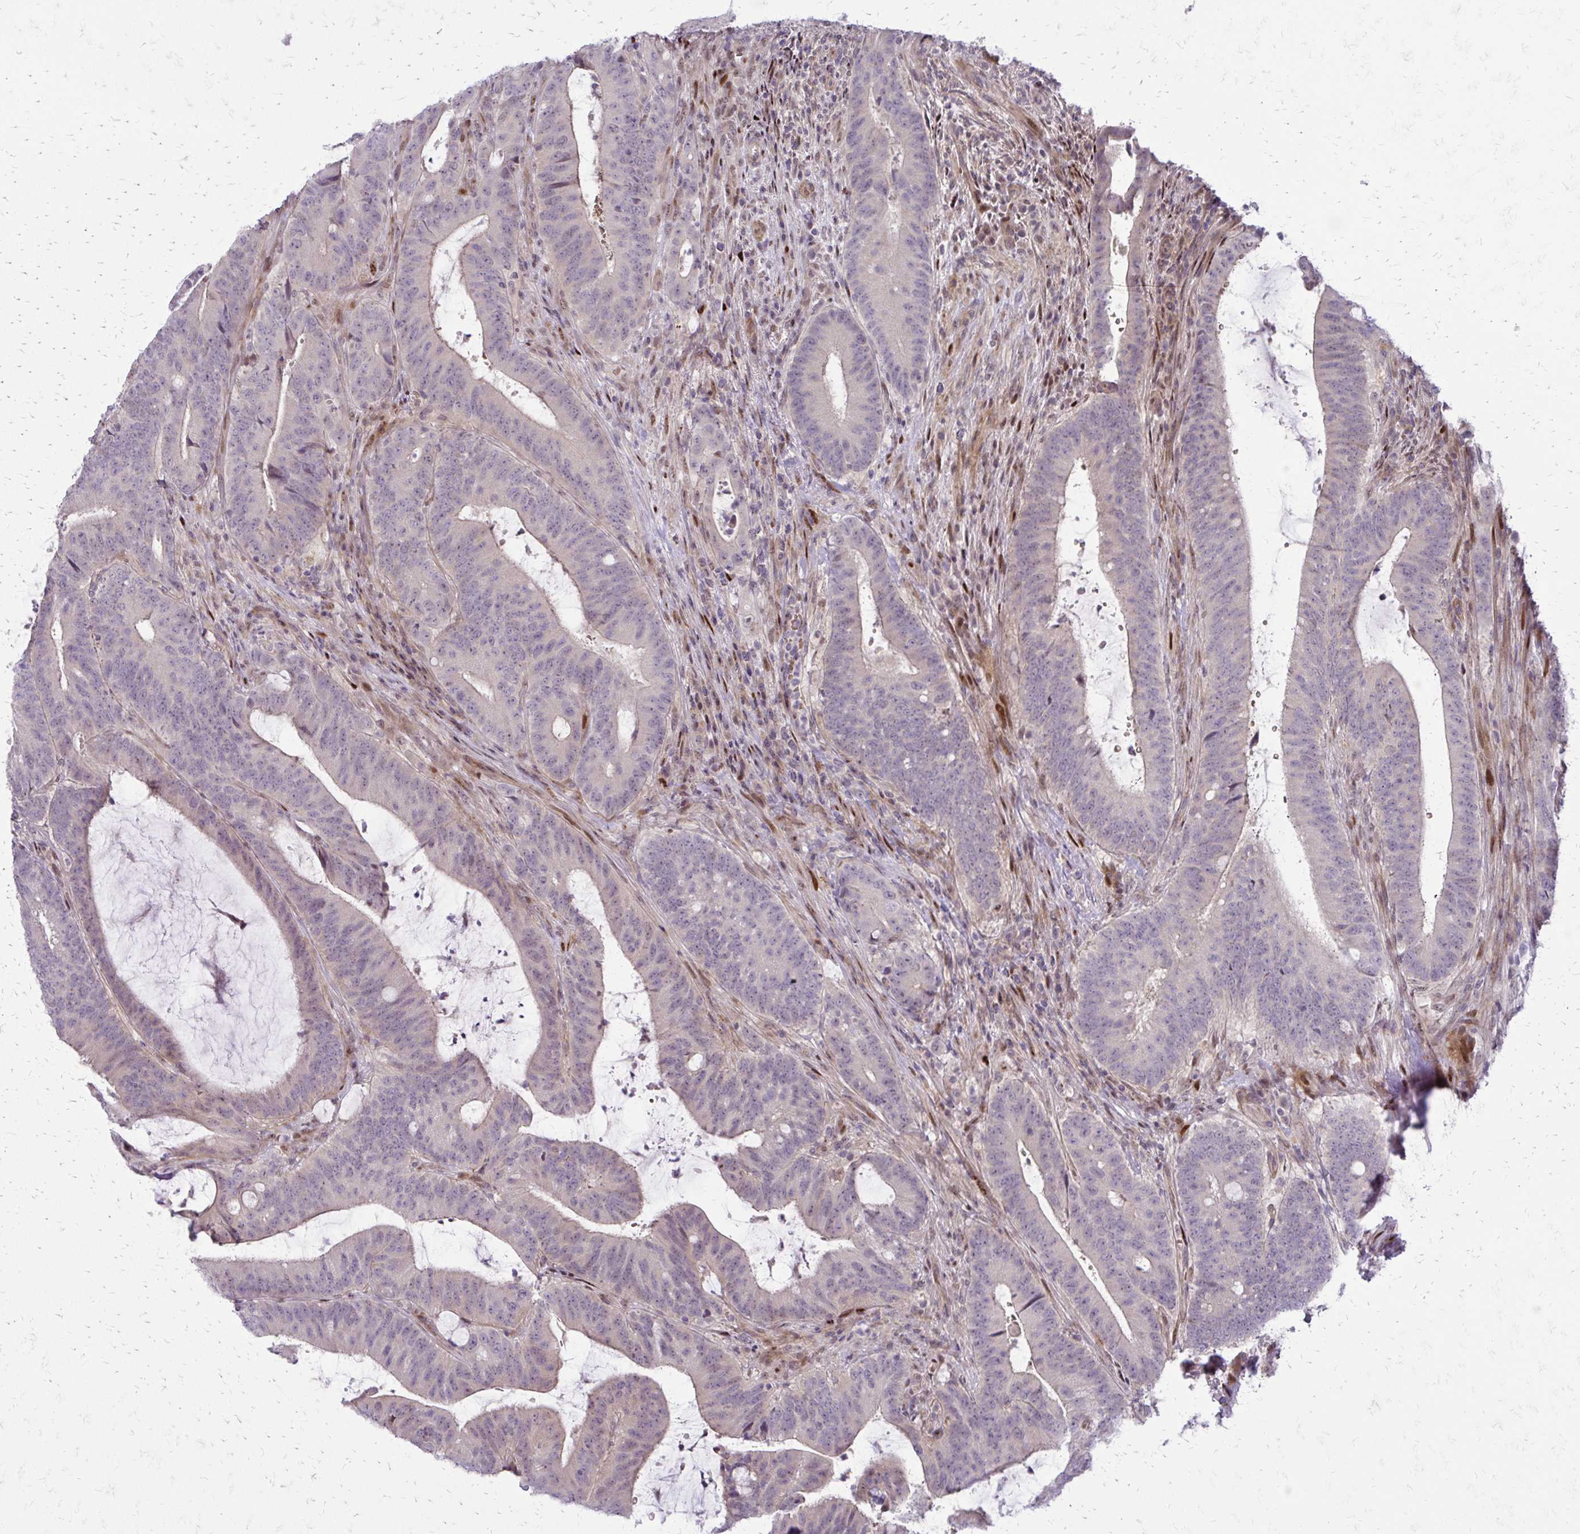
{"staining": {"intensity": "negative", "quantity": "none", "location": "none"}, "tissue": "colorectal cancer", "cell_type": "Tumor cells", "image_type": "cancer", "snomed": [{"axis": "morphology", "description": "Adenocarcinoma, NOS"}, {"axis": "topography", "description": "Colon"}], "caption": "Tumor cells show no significant protein expression in colorectal cancer (adenocarcinoma).", "gene": "PPDPFL", "patient": {"sex": "female", "age": 43}}